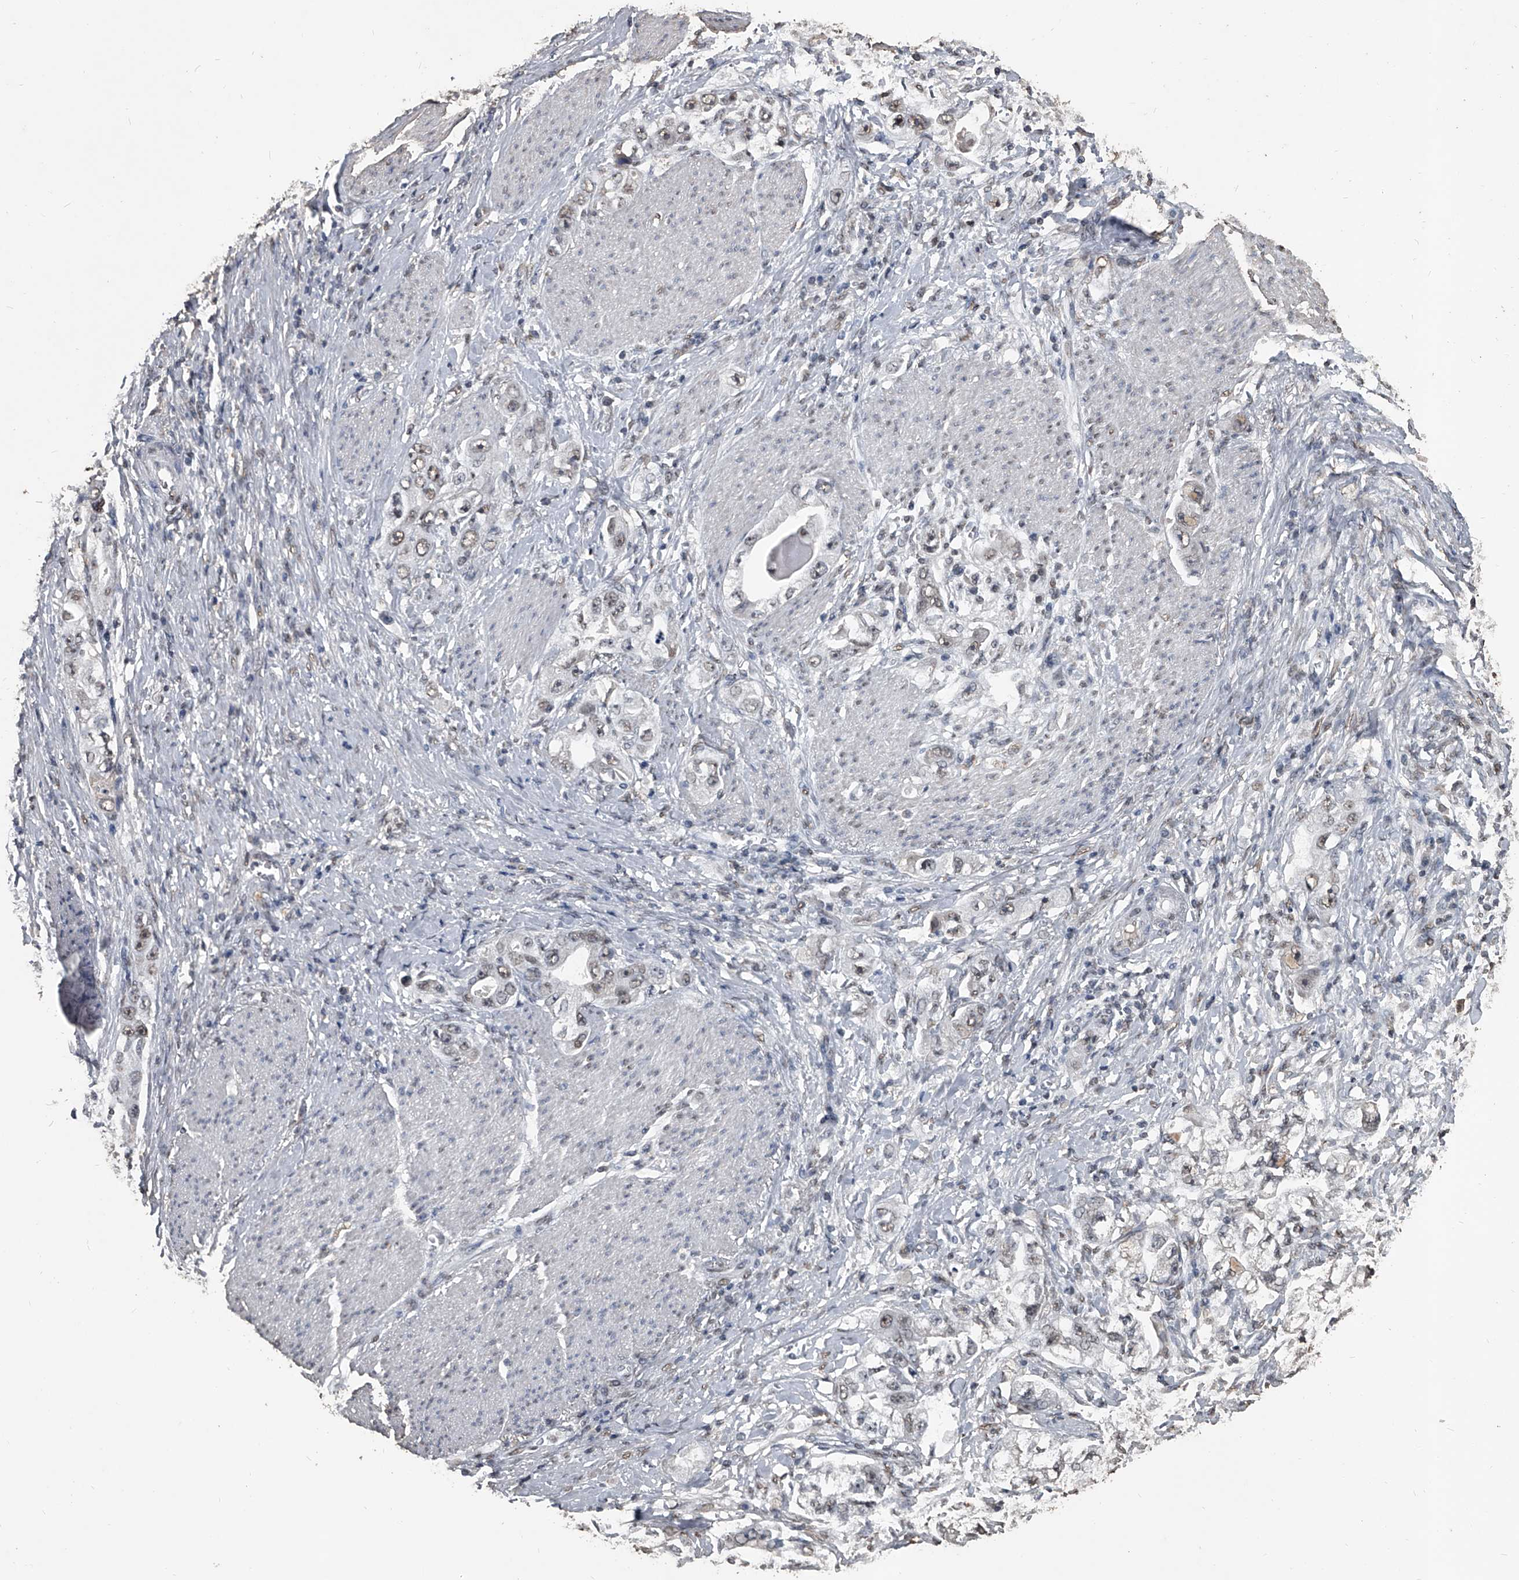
{"staining": {"intensity": "weak", "quantity": "<25%", "location": "nuclear"}, "tissue": "stomach cancer", "cell_type": "Tumor cells", "image_type": "cancer", "snomed": [{"axis": "morphology", "description": "Adenocarcinoma, NOS"}, {"axis": "topography", "description": "Stomach, lower"}], "caption": "An image of human adenocarcinoma (stomach) is negative for staining in tumor cells.", "gene": "MATR3", "patient": {"sex": "female", "age": 93}}